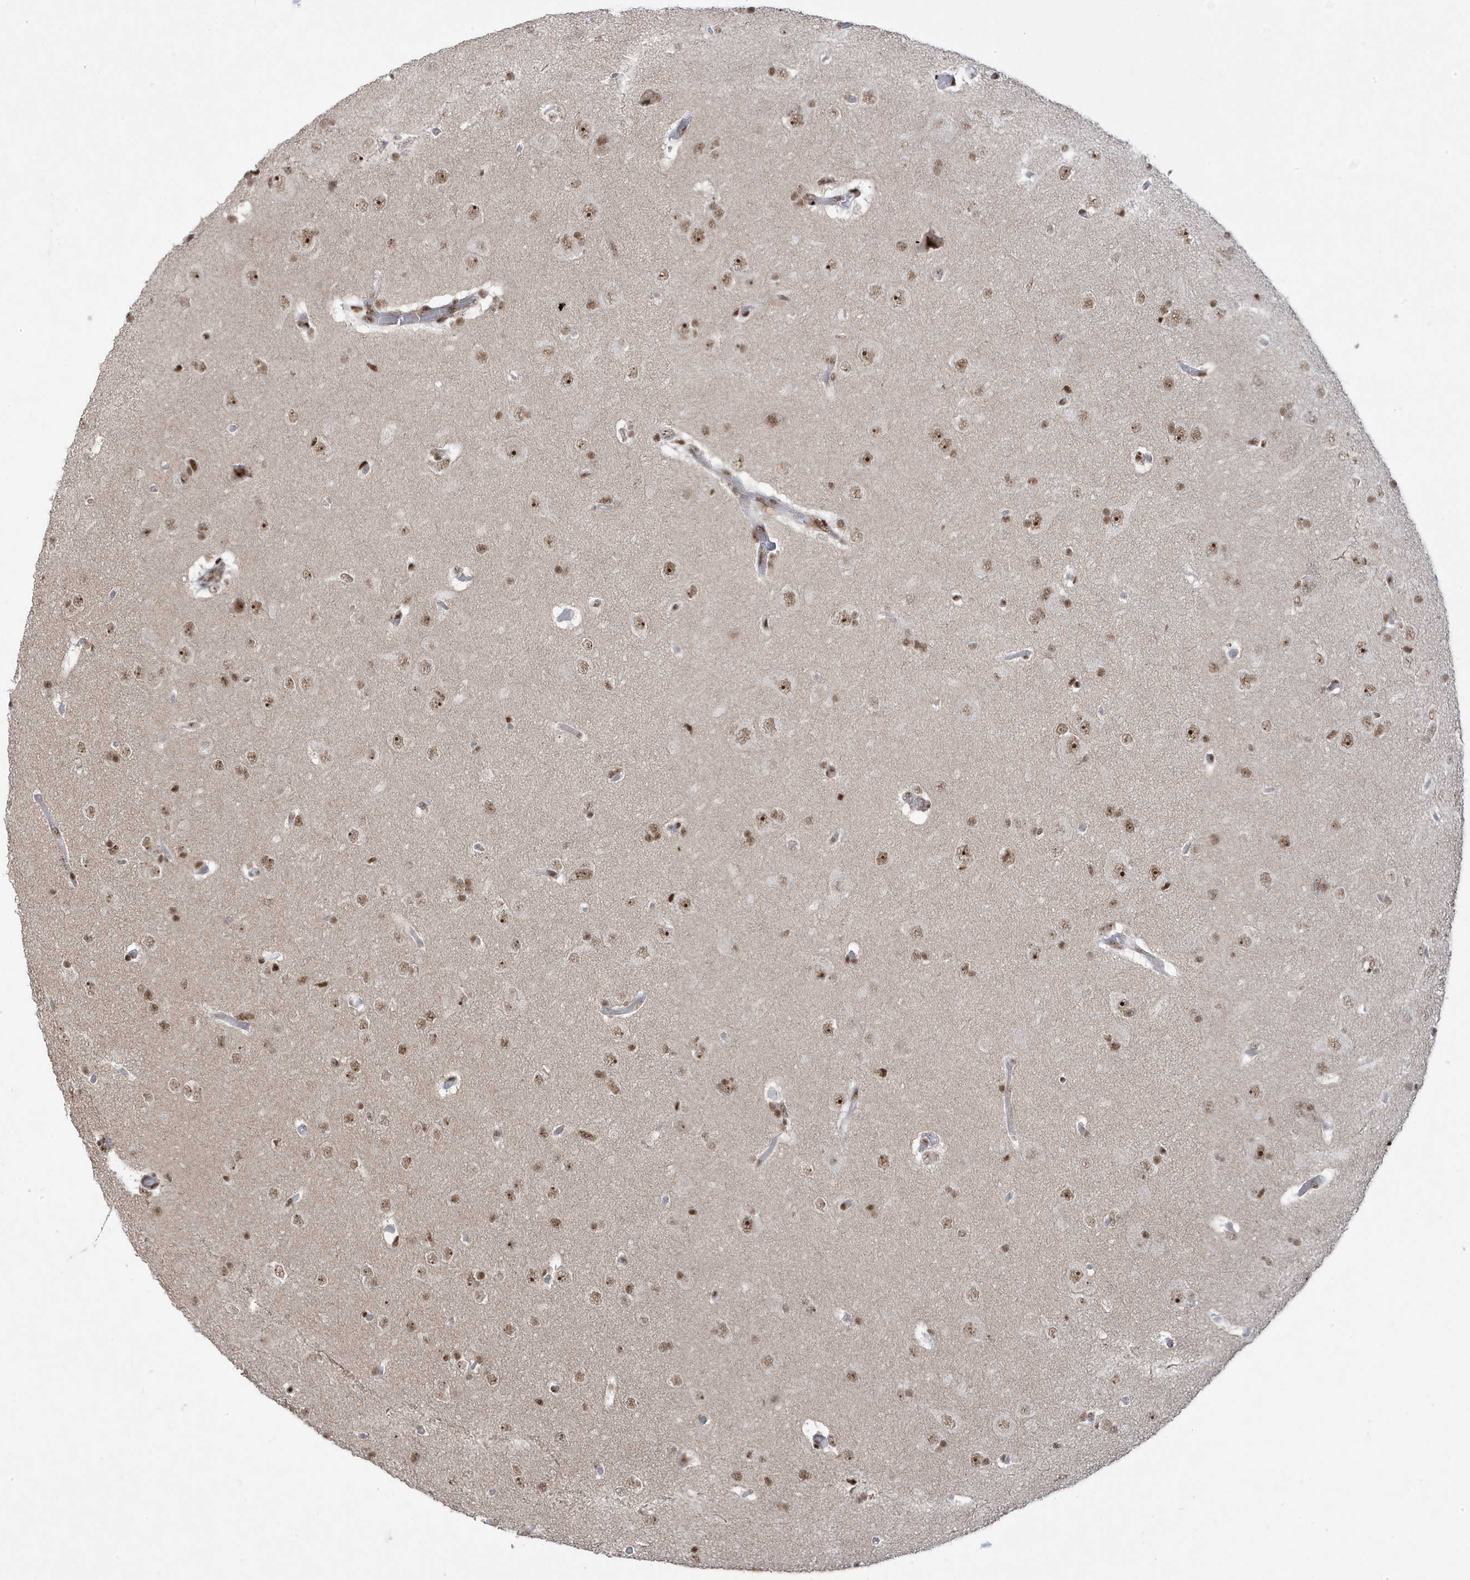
{"staining": {"intensity": "moderate", "quantity": ">75%", "location": "nuclear"}, "tissue": "glioma", "cell_type": "Tumor cells", "image_type": "cancer", "snomed": [{"axis": "morphology", "description": "Glioma, malignant, High grade"}, {"axis": "topography", "description": "Brain"}], "caption": "Glioma stained with DAB immunohistochemistry (IHC) demonstrates medium levels of moderate nuclear expression in about >75% of tumor cells.", "gene": "MTREX", "patient": {"sex": "female", "age": 59}}